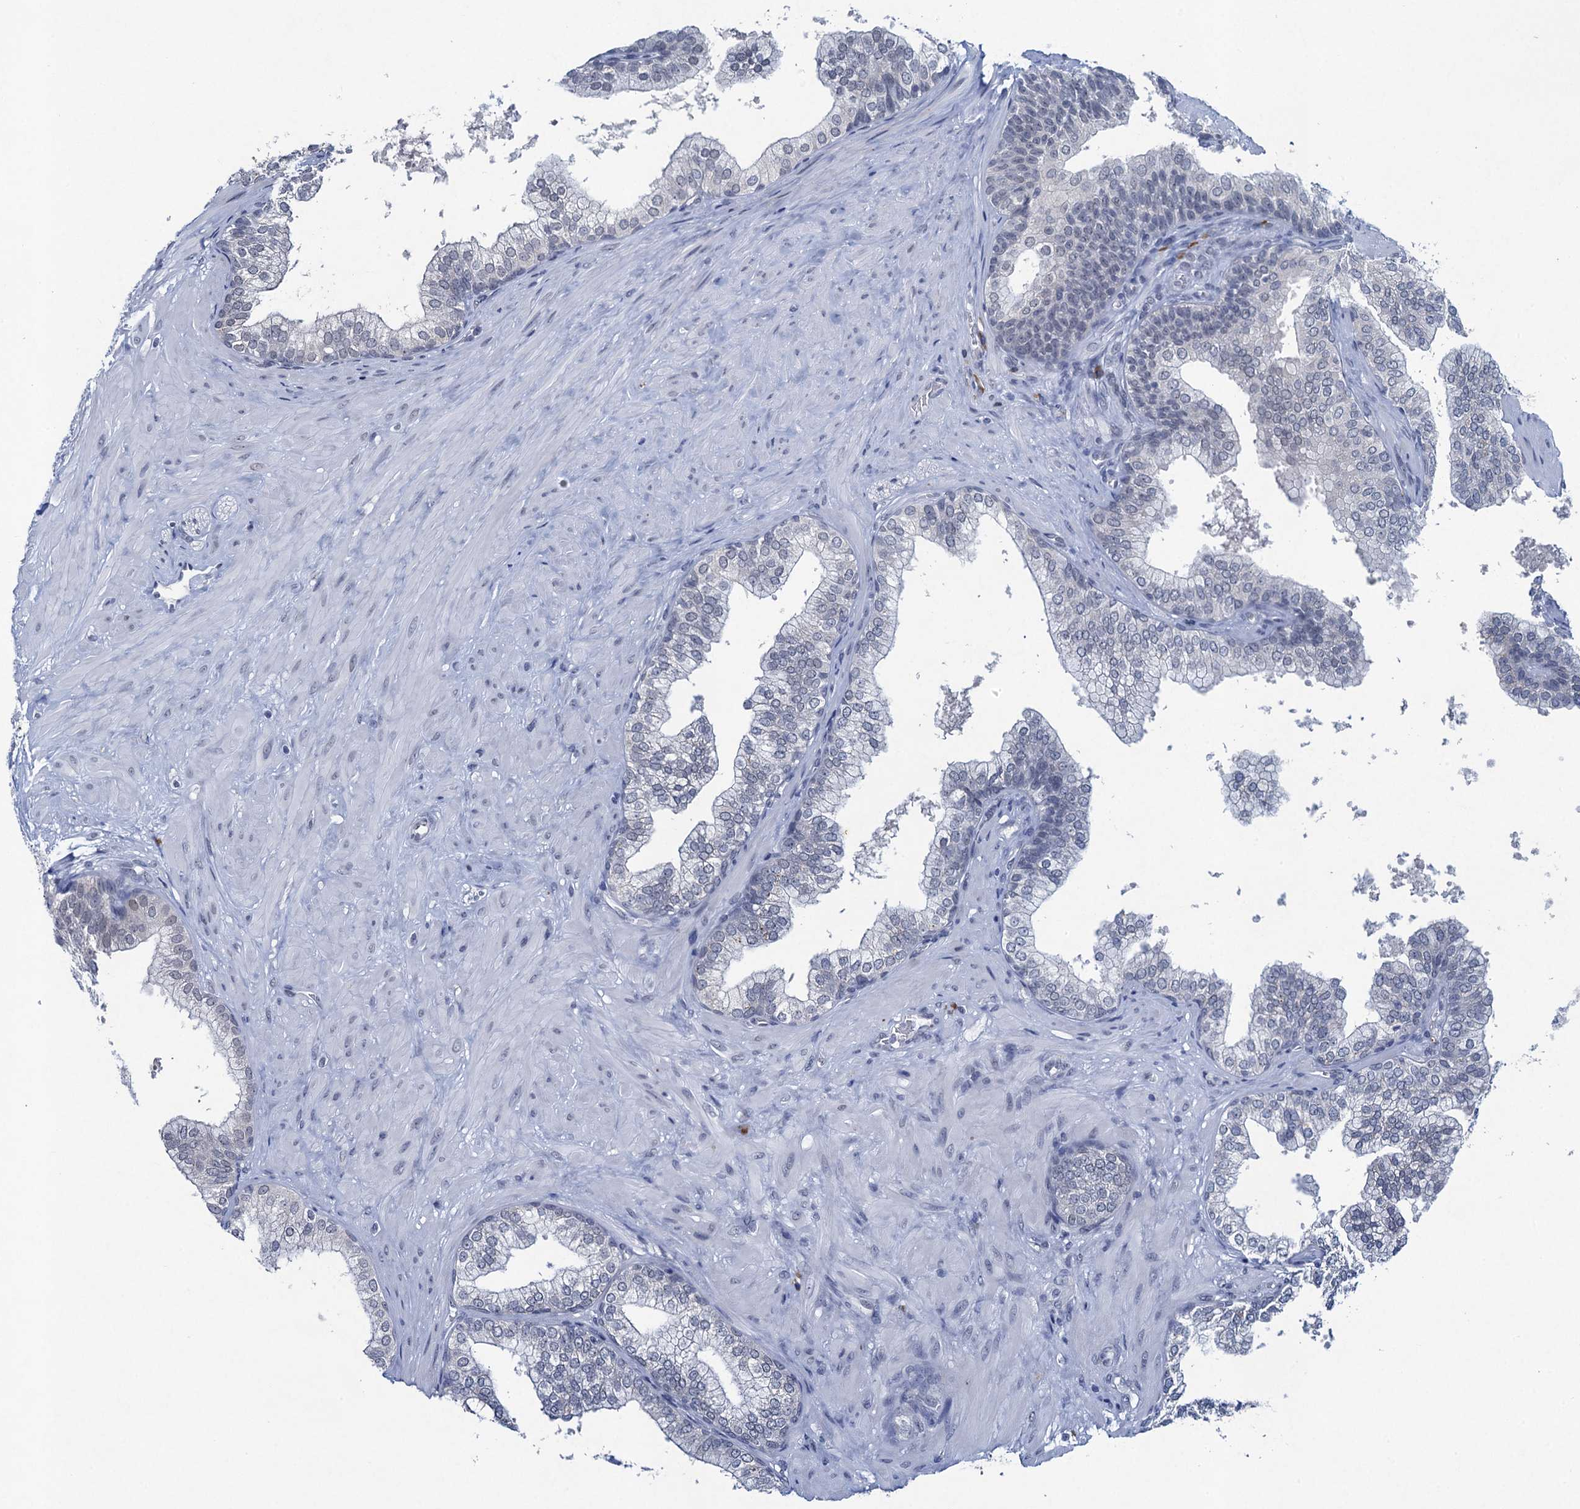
{"staining": {"intensity": "negative", "quantity": "none", "location": "none"}, "tissue": "prostate", "cell_type": "Glandular cells", "image_type": "normal", "snomed": [{"axis": "morphology", "description": "Normal tissue, NOS"}, {"axis": "topography", "description": "Prostate"}], "caption": "Immunohistochemical staining of unremarkable prostate displays no significant expression in glandular cells.", "gene": "ENSG00000230707", "patient": {"sex": "male", "age": 60}}